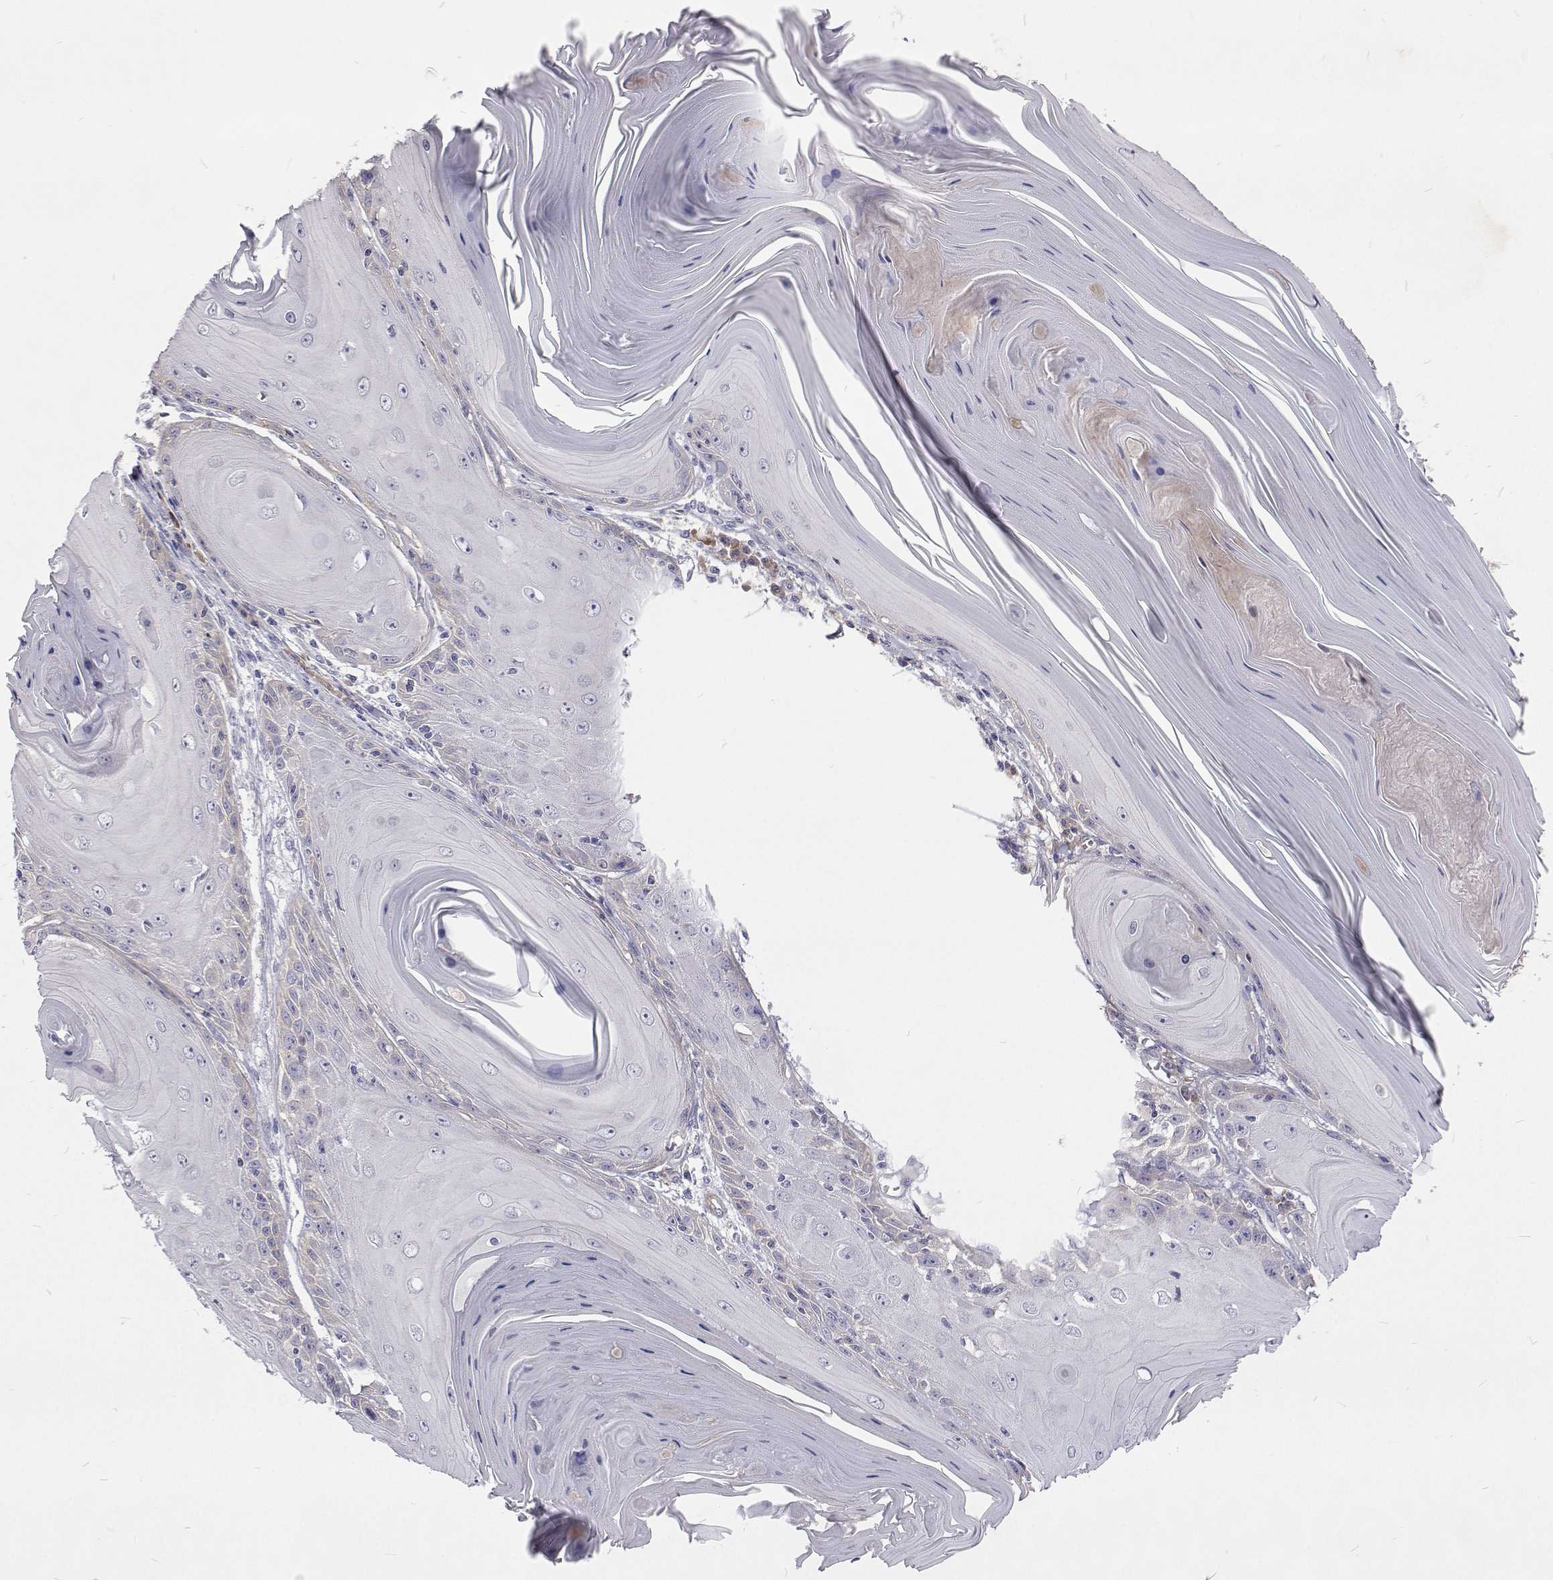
{"staining": {"intensity": "negative", "quantity": "none", "location": "none"}, "tissue": "skin cancer", "cell_type": "Tumor cells", "image_type": "cancer", "snomed": [{"axis": "morphology", "description": "Squamous cell carcinoma, NOS"}, {"axis": "topography", "description": "Skin"}, {"axis": "topography", "description": "Vulva"}], "caption": "An image of human skin squamous cell carcinoma is negative for staining in tumor cells.", "gene": "NPR3", "patient": {"sex": "female", "age": 85}}